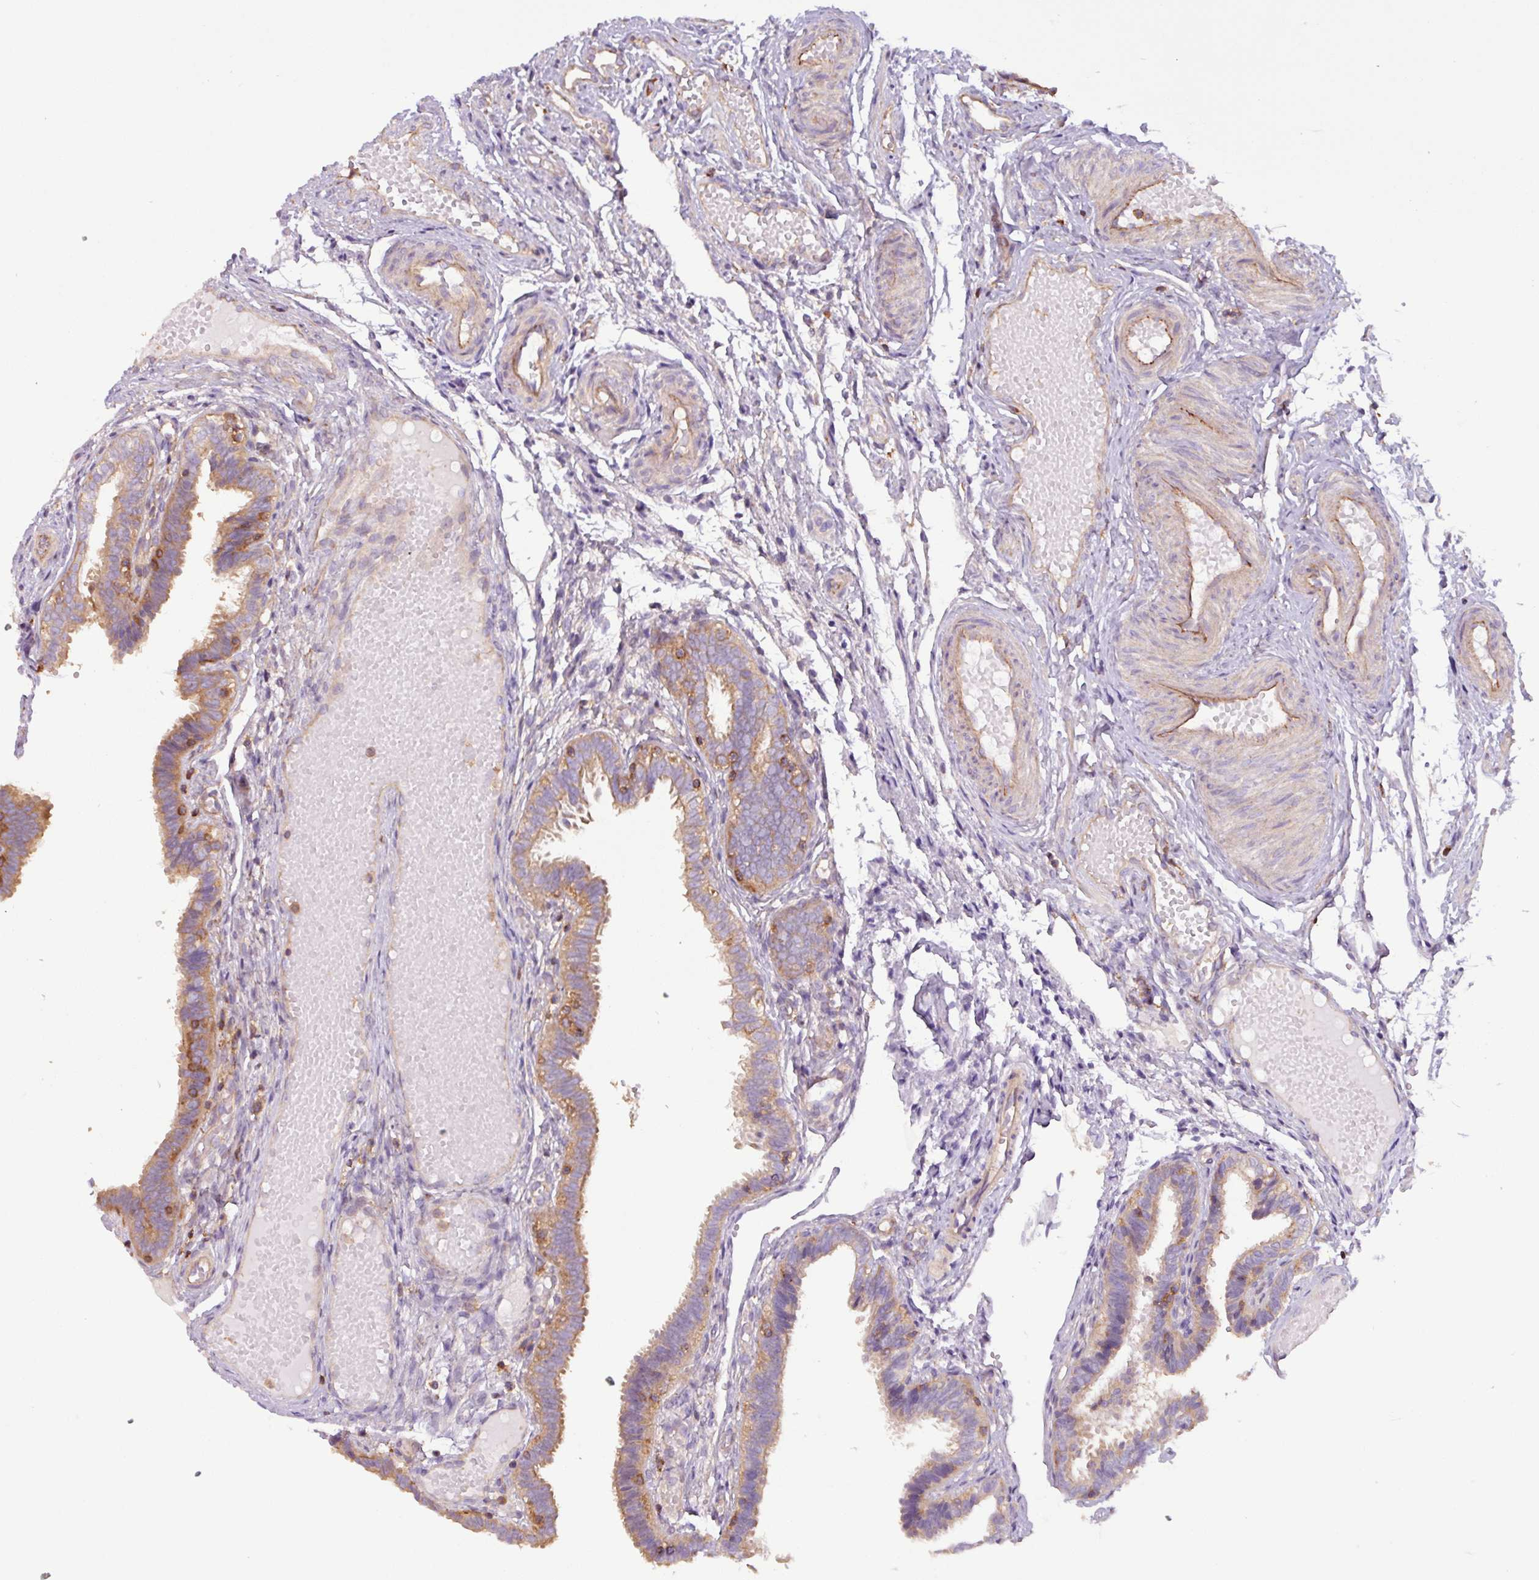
{"staining": {"intensity": "moderate", "quantity": ">75%", "location": "cytoplasmic/membranous"}, "tissue": "fallopian tube", "cell_type": "Glandular cells", "image_type": "normal", "snomed": [{"axis": "morphology", "description": "Normal tissue, NOS"}, {"axis": "topography", "description": "Fallopian tube"}], "caption": "Fallopian tube stained for a protein (brown) exhibits moderate cytoplasmic/membranous positive staining in approximately >75% of glandular cells.", "gene": "ACTR3B", "patient": {"sex": "female", "age": 37}}